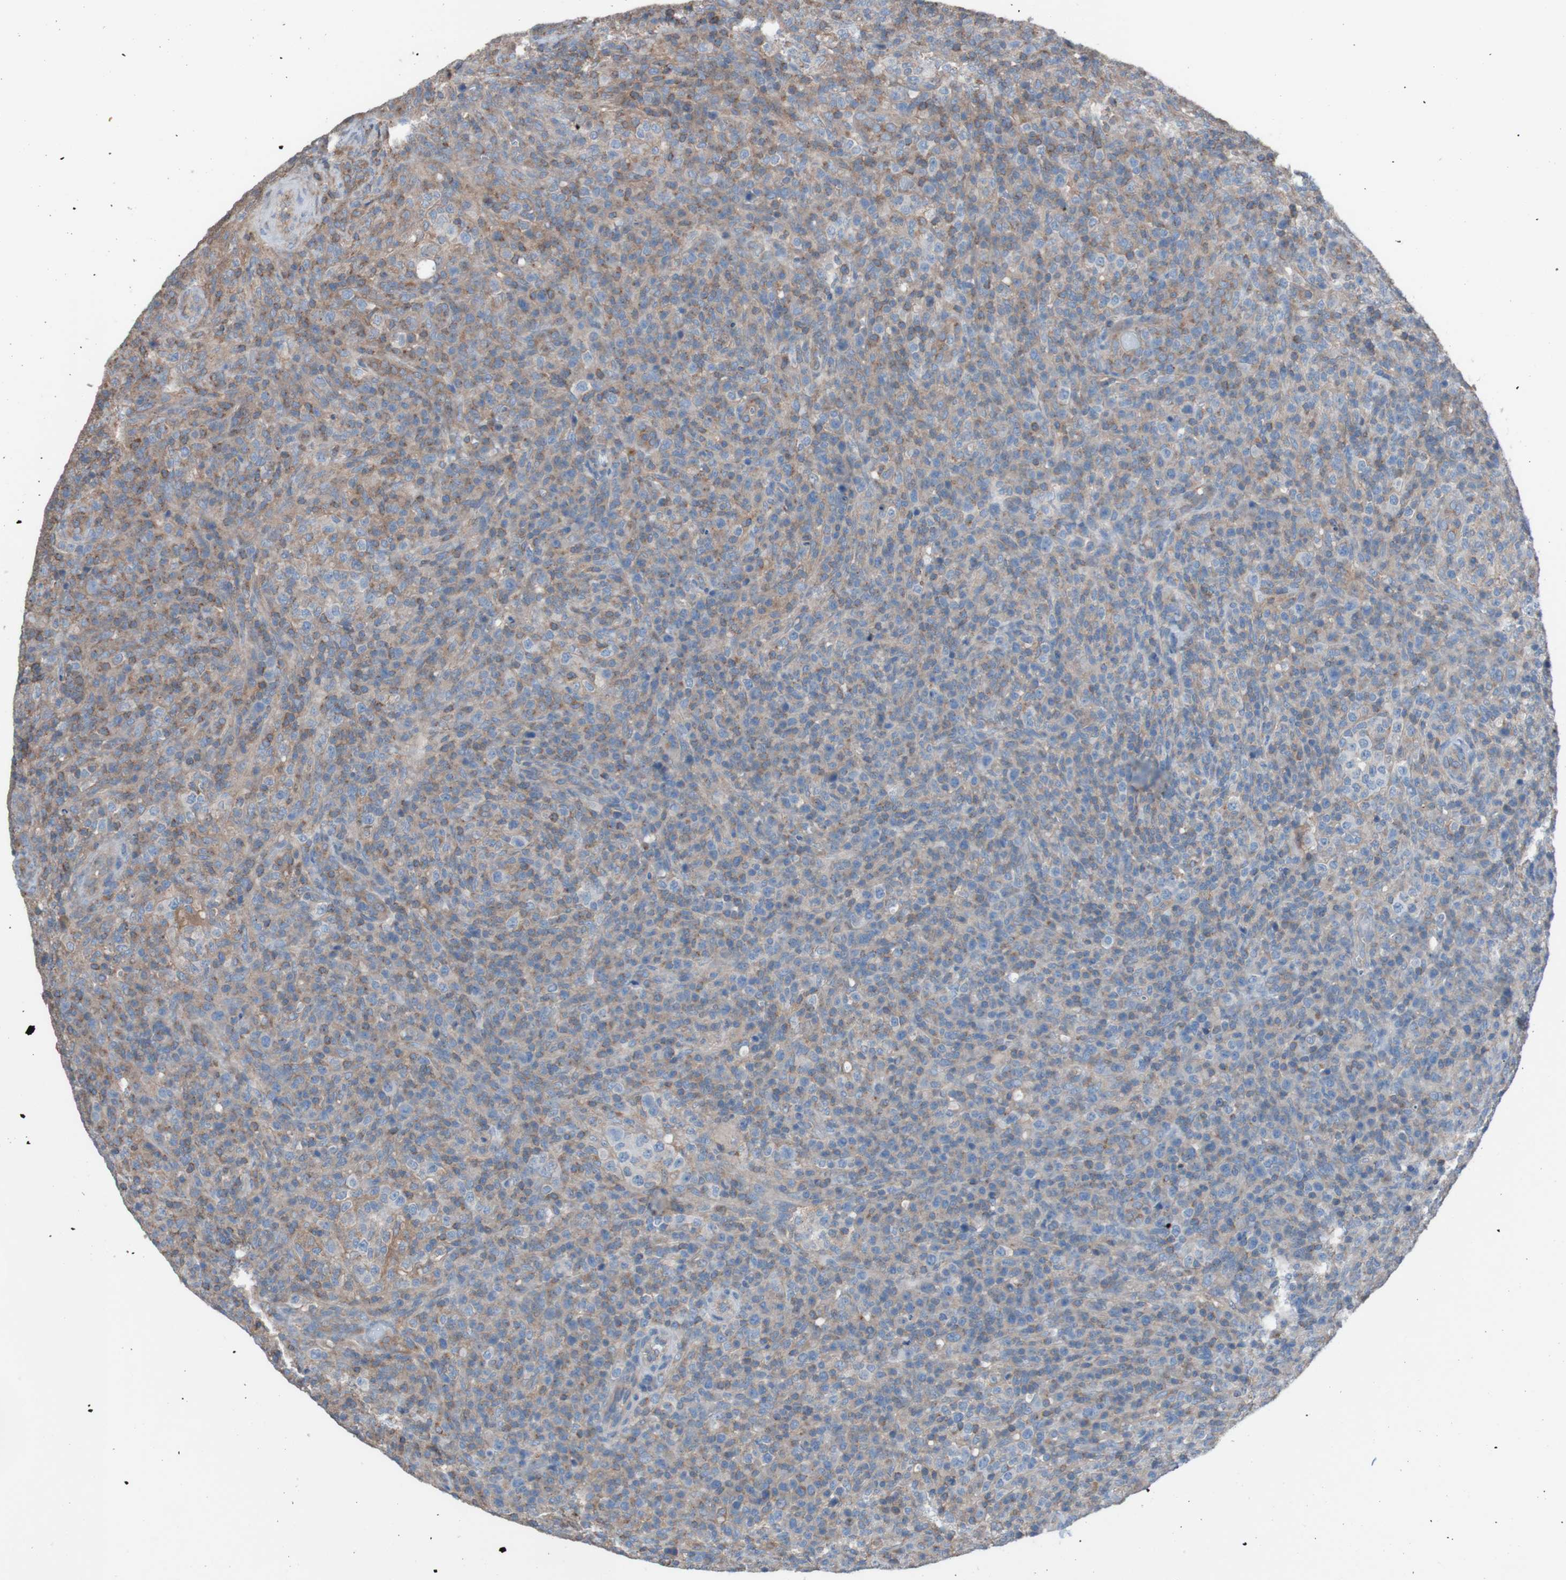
{"staining": {"intensity": "moderate", "quantity": ">75%", "location": "cytoplasmic/membranous"}, "tissue": "lymphoma", "cell_type": "Tumor cells", "image_type": "cancer", "snomed": [{"axis": "morphology", "description": "Malignant lymphoma, non-Hodgkin's type, High grade"}, {"axis": "topography", "description": "Lymph node"}], "caption": "Human malignant lymphoma, non-Hodgkin's type (high-grade) stained with a protein marker exhibits moderate staining in tumor cells.", "gene": "MINAR1", "patient": {"sex": "female", "age": 76}}